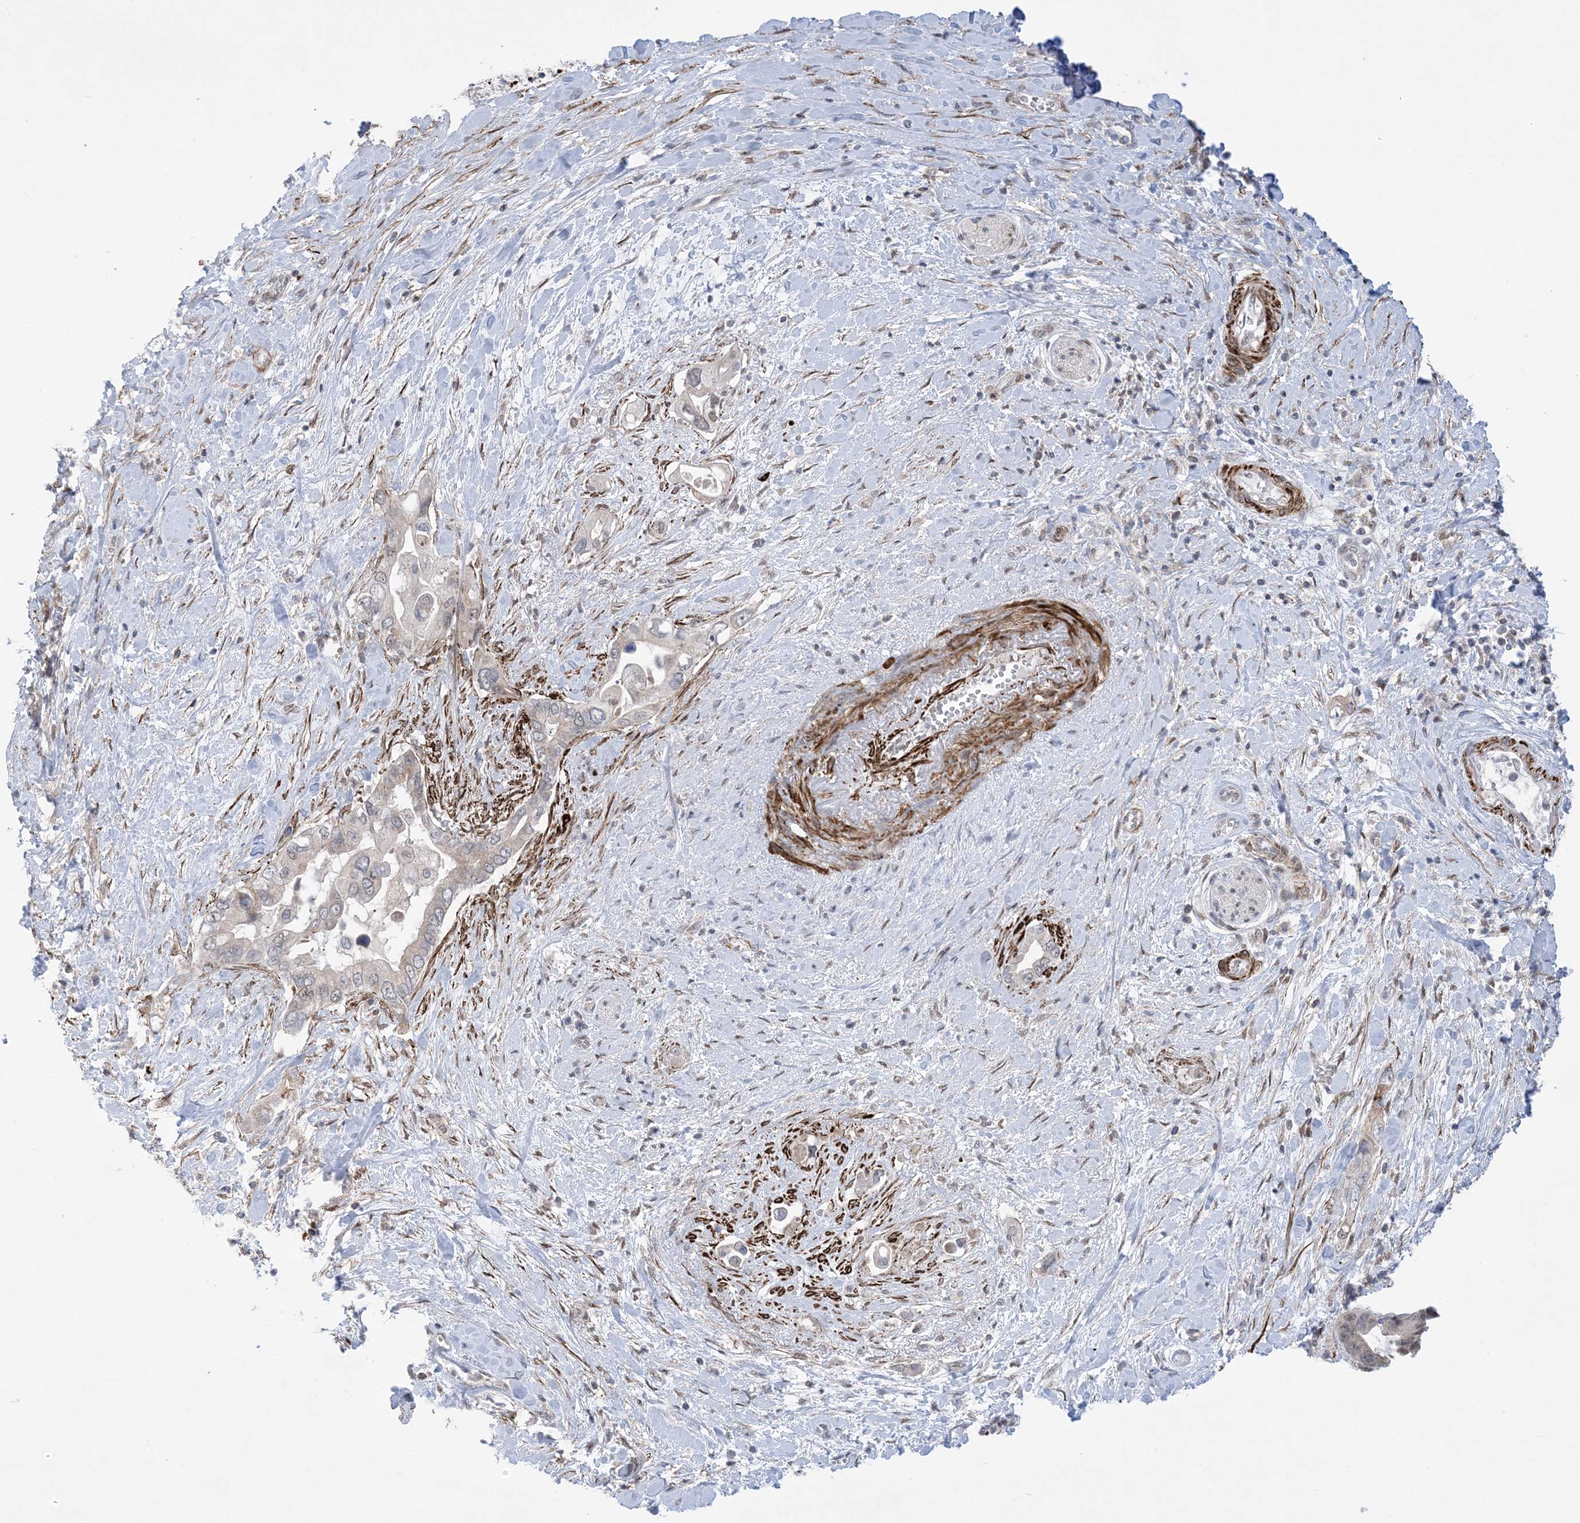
{"staining": {"intensity": "negative", "quantity": "none", "location": "none"}, "tissue": "pancreatic cancer", "cell_type": "Tumor cells", "image_type": "cancer", "snomed": [{"axis": "morphology", "description": "Inflammation, NOS"}, {"axis": "morphology", "description": "Adenocarcinoma, NOS"}, {"axis": "topography", "description": "Pancreas"}], "caption": "DAB (3,3'-diaminobenzidine) immunohistochemical staining of human pancreatic cancer (adenocarcinoma) displays no significant positivity in tumor cells.", "gene": "ZNF8", "patient": {"sex": "female", "age": 56}}